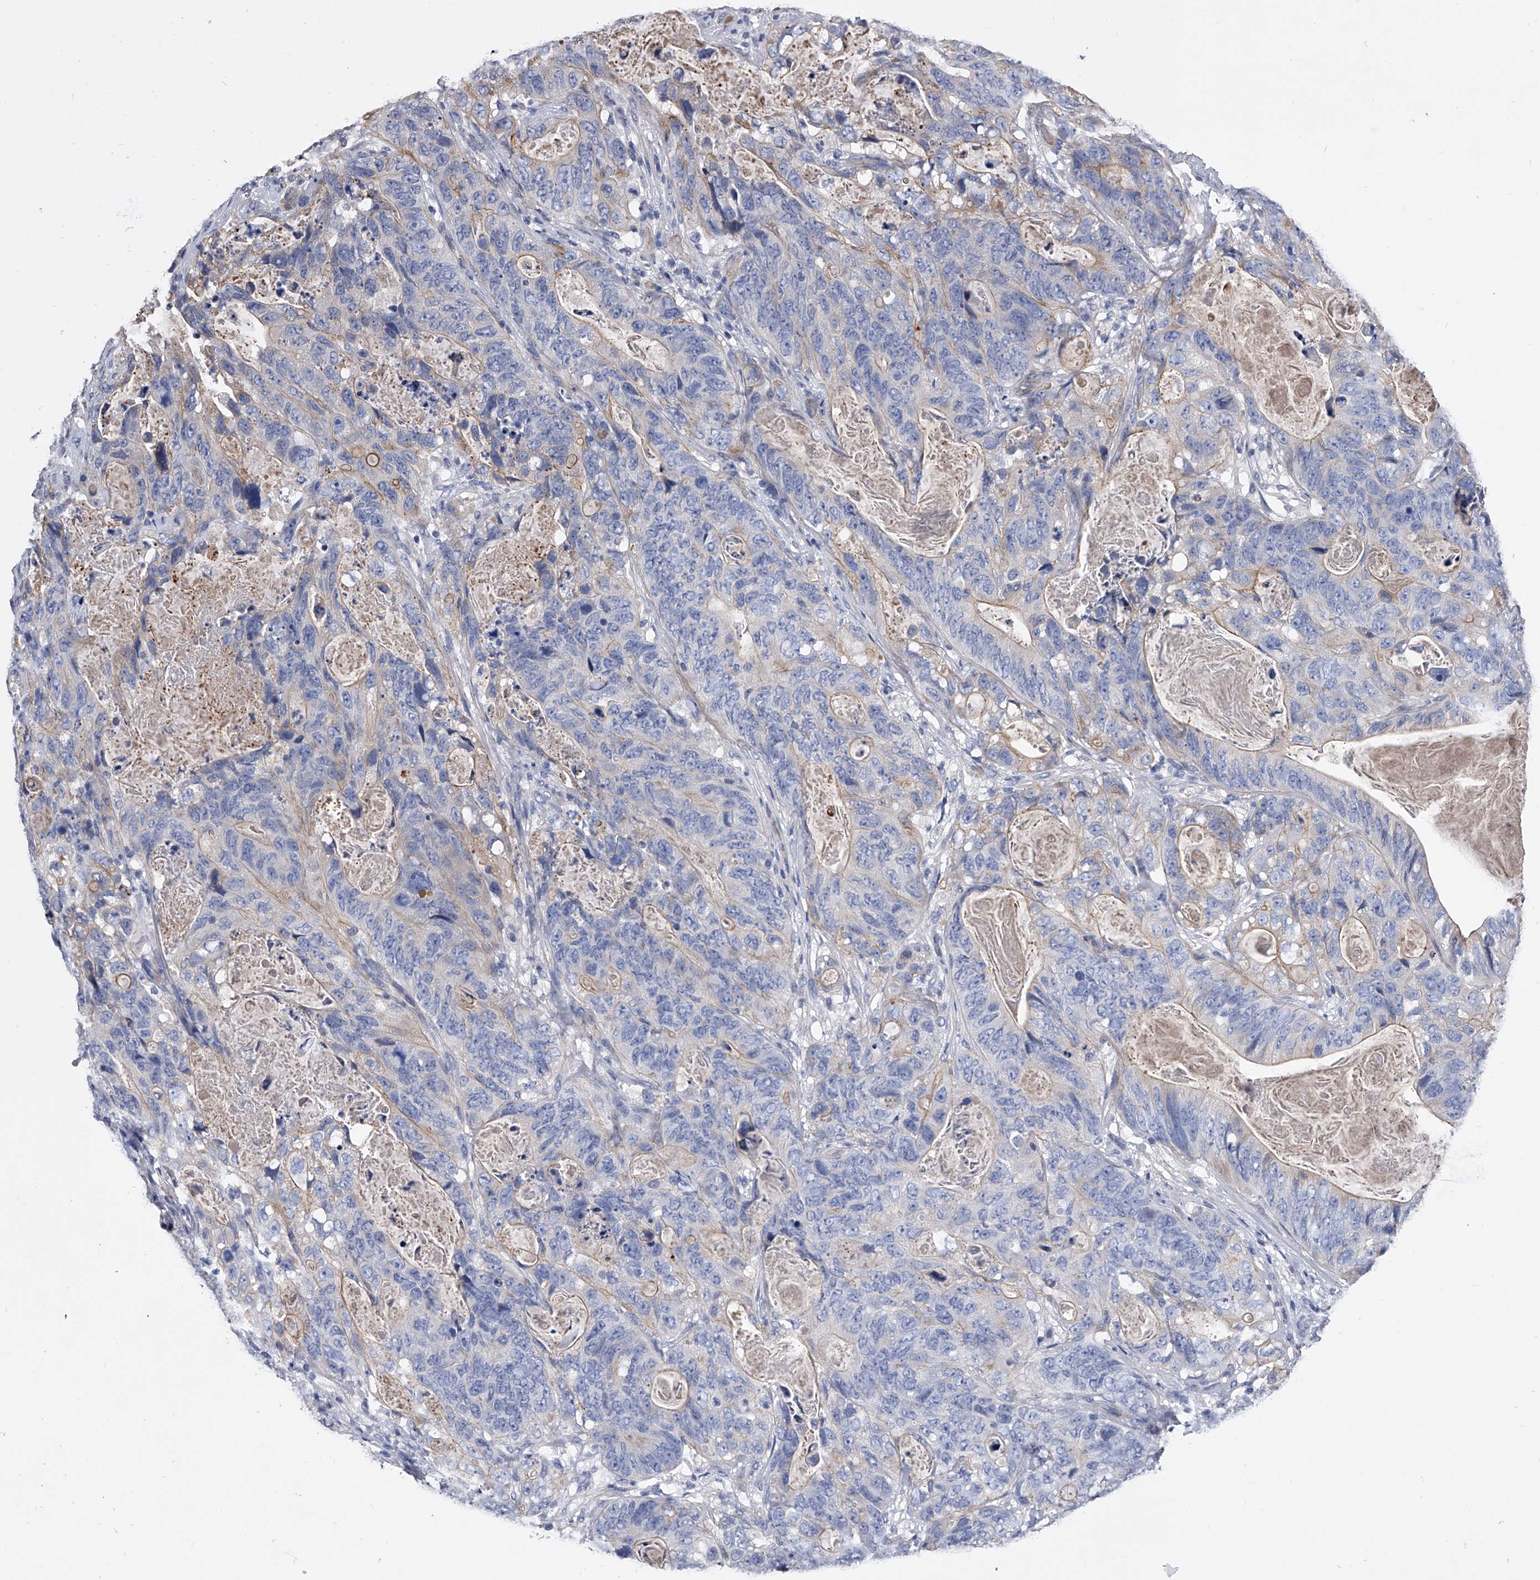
{"staining": {"intensity": "negative", "quantity": "none", "location": "none"}, "tissue": "stomach cancer", "cell_type": "Tumor cells", "image_type": "cancer", "snomed": [{"axis": "morphology", "description": "Normal tissue, NOS"}, {"axis": "morphology", "description": "Adenocarcinoma, NOS"}, {"axis": "topography", "description": "Stomach"}], "caption": "This is an immunohistochemistry photomicrograph of stomach cancer (adenocarcinoma). There is no positivity in tumor cells.", "gene": "EFCAB7", "patient": {"sex": "female", "age": 89}}